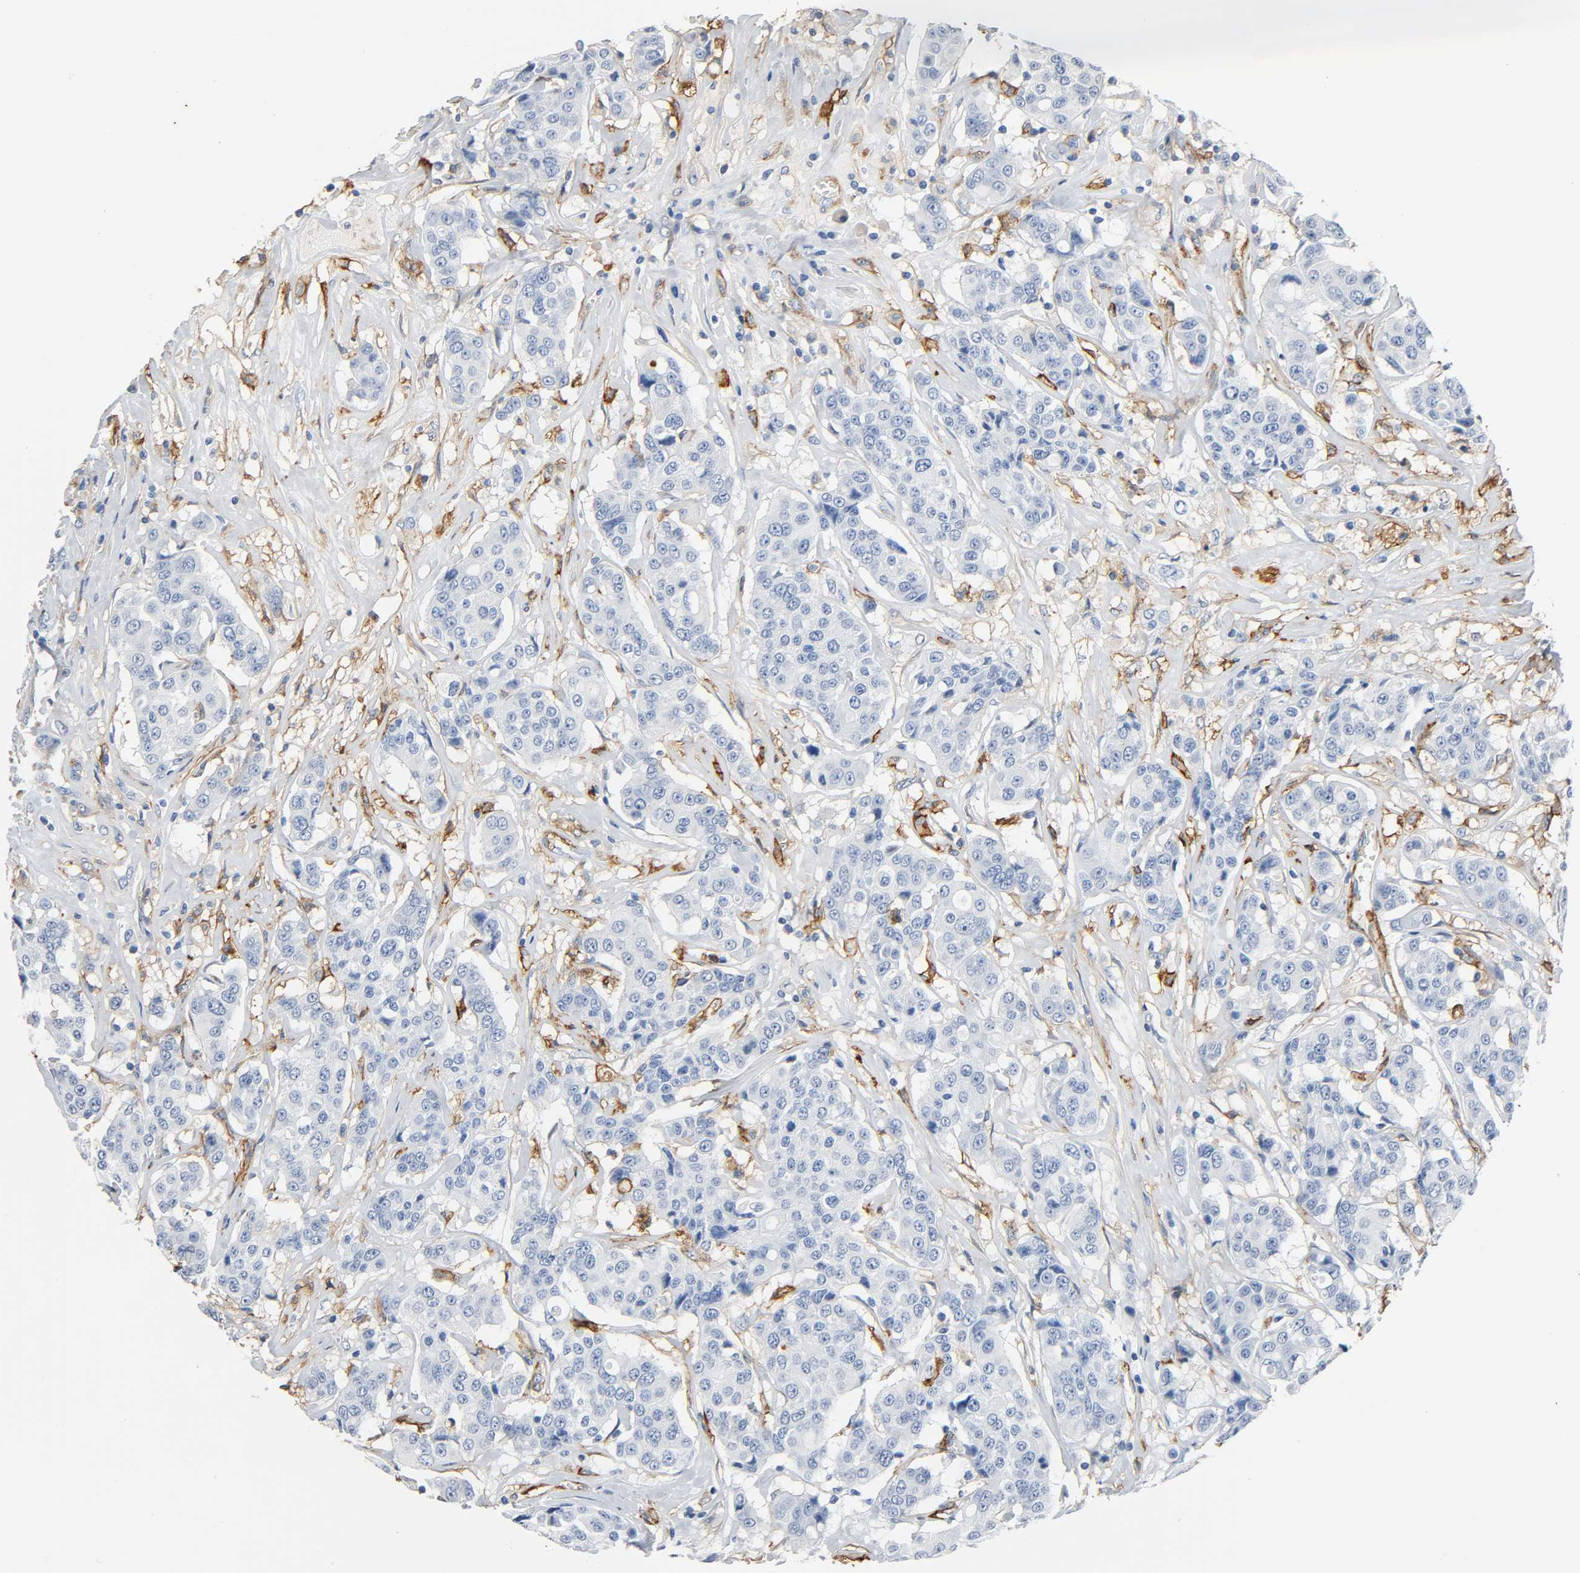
{"staining": {"intensity": "negative", "quantity": "none", "location": "none"}, "tissue": "breast cancer", "cell_type": "Tumor cells", "image_type": "cancer", "snomed": [{"axis": "morphology", "description": "Duct carcinoma"}, {"axis": "topography", "description": "Breast"}], "caption": "There is no significant positivity in tumor cells of breast intraductal carcinoma.", "gene": "ANPEP", "patient": {"sex": "female", "age": 27}}